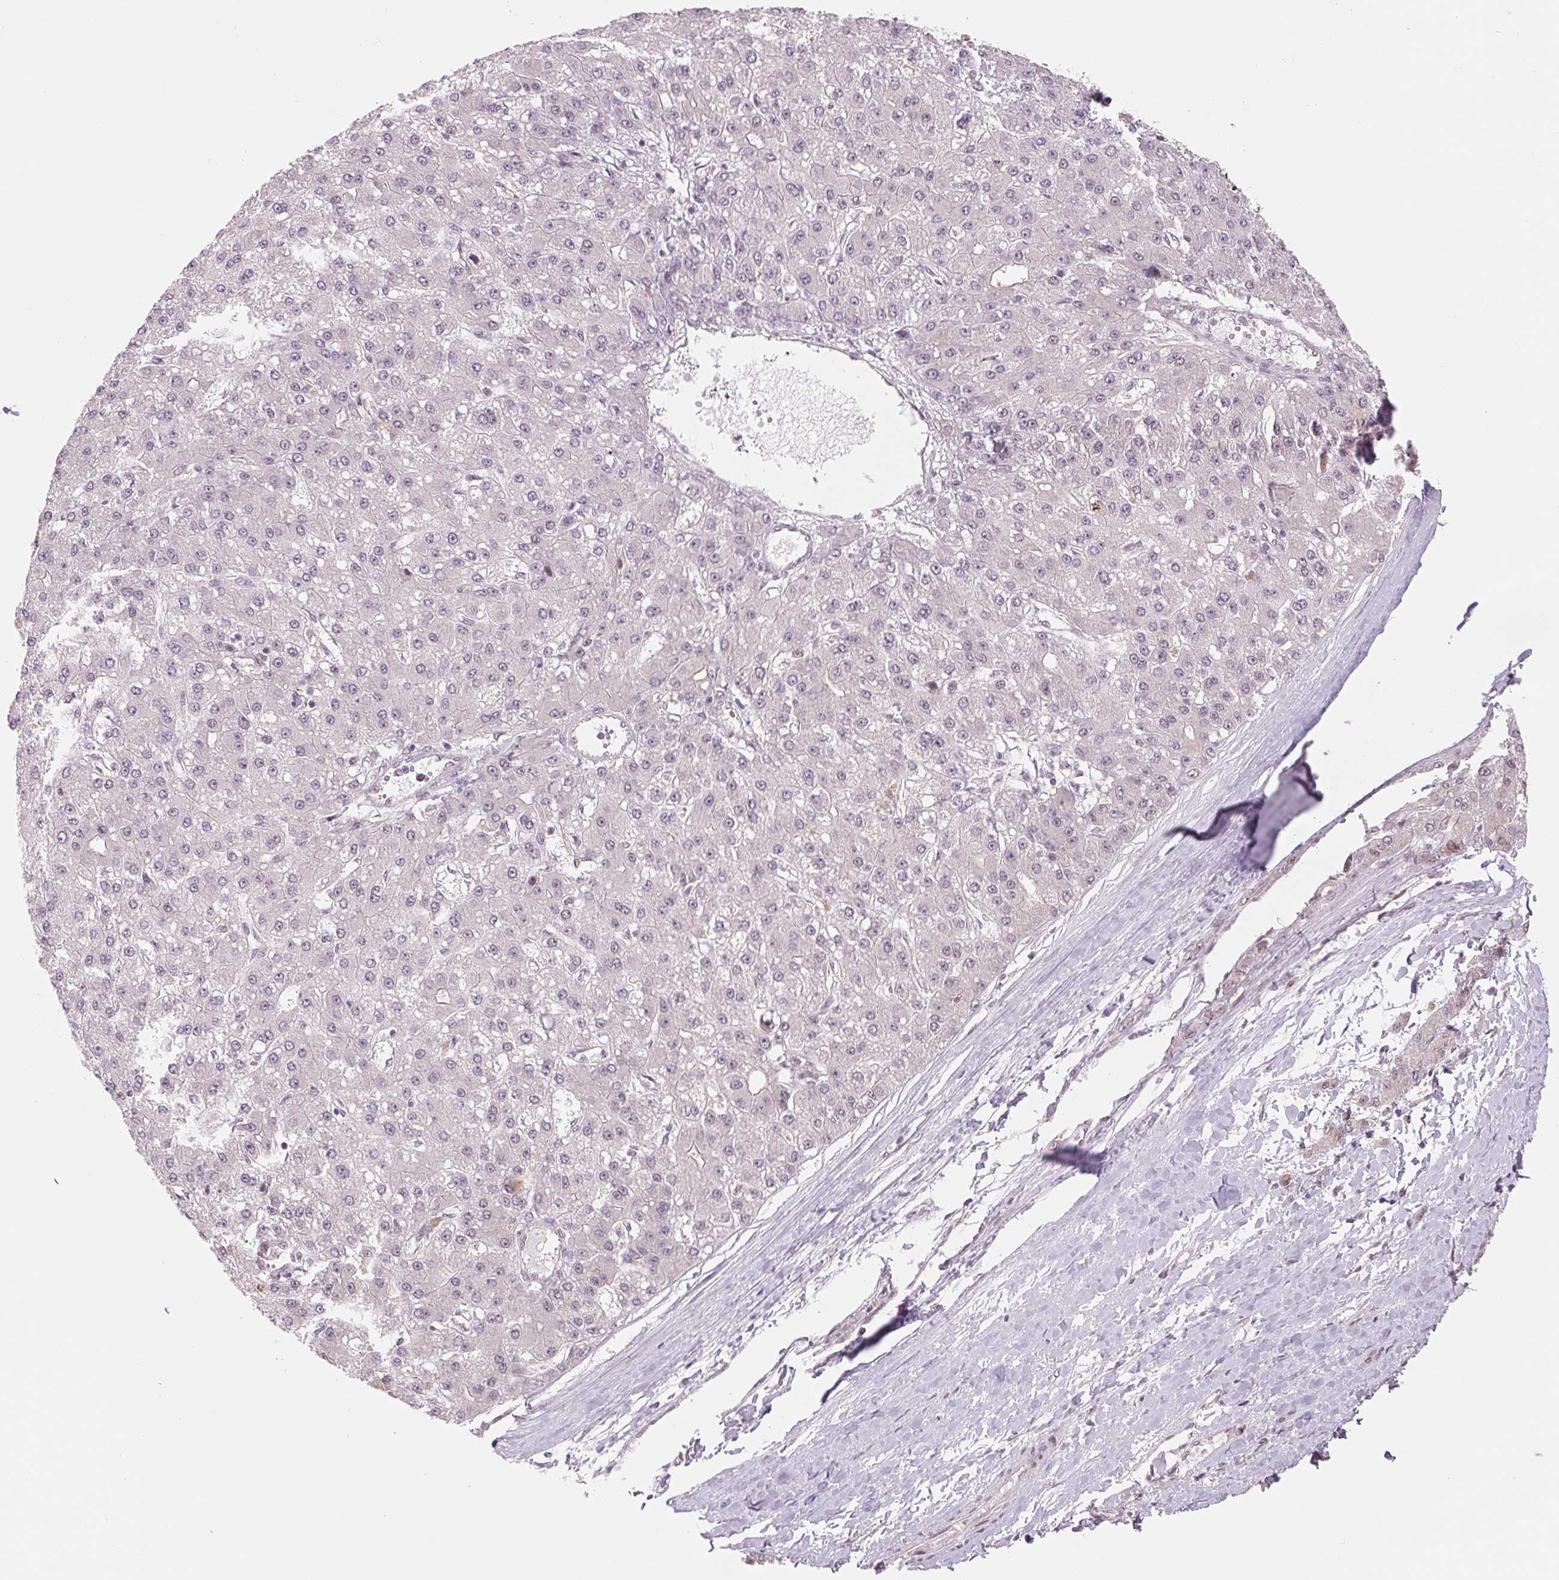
{"staining": {"intensity": "negative", "quantity": "none", "location": "none"}, "tissue": "liver cancer", "cell_type": "Tumor cells", "image_type": "cancer", "snomed": [{"axis": "morphology", "description": "Carcinoma, Hepatocellular, NOS"}, {"axis": "topography", "description": "Liver"}], "caption": "Tumor cells show no significant expression in hepatocellular carcinoma (liver).", "gene": "DNAJB6", "patient": {"sex": "male", "age": 67}}